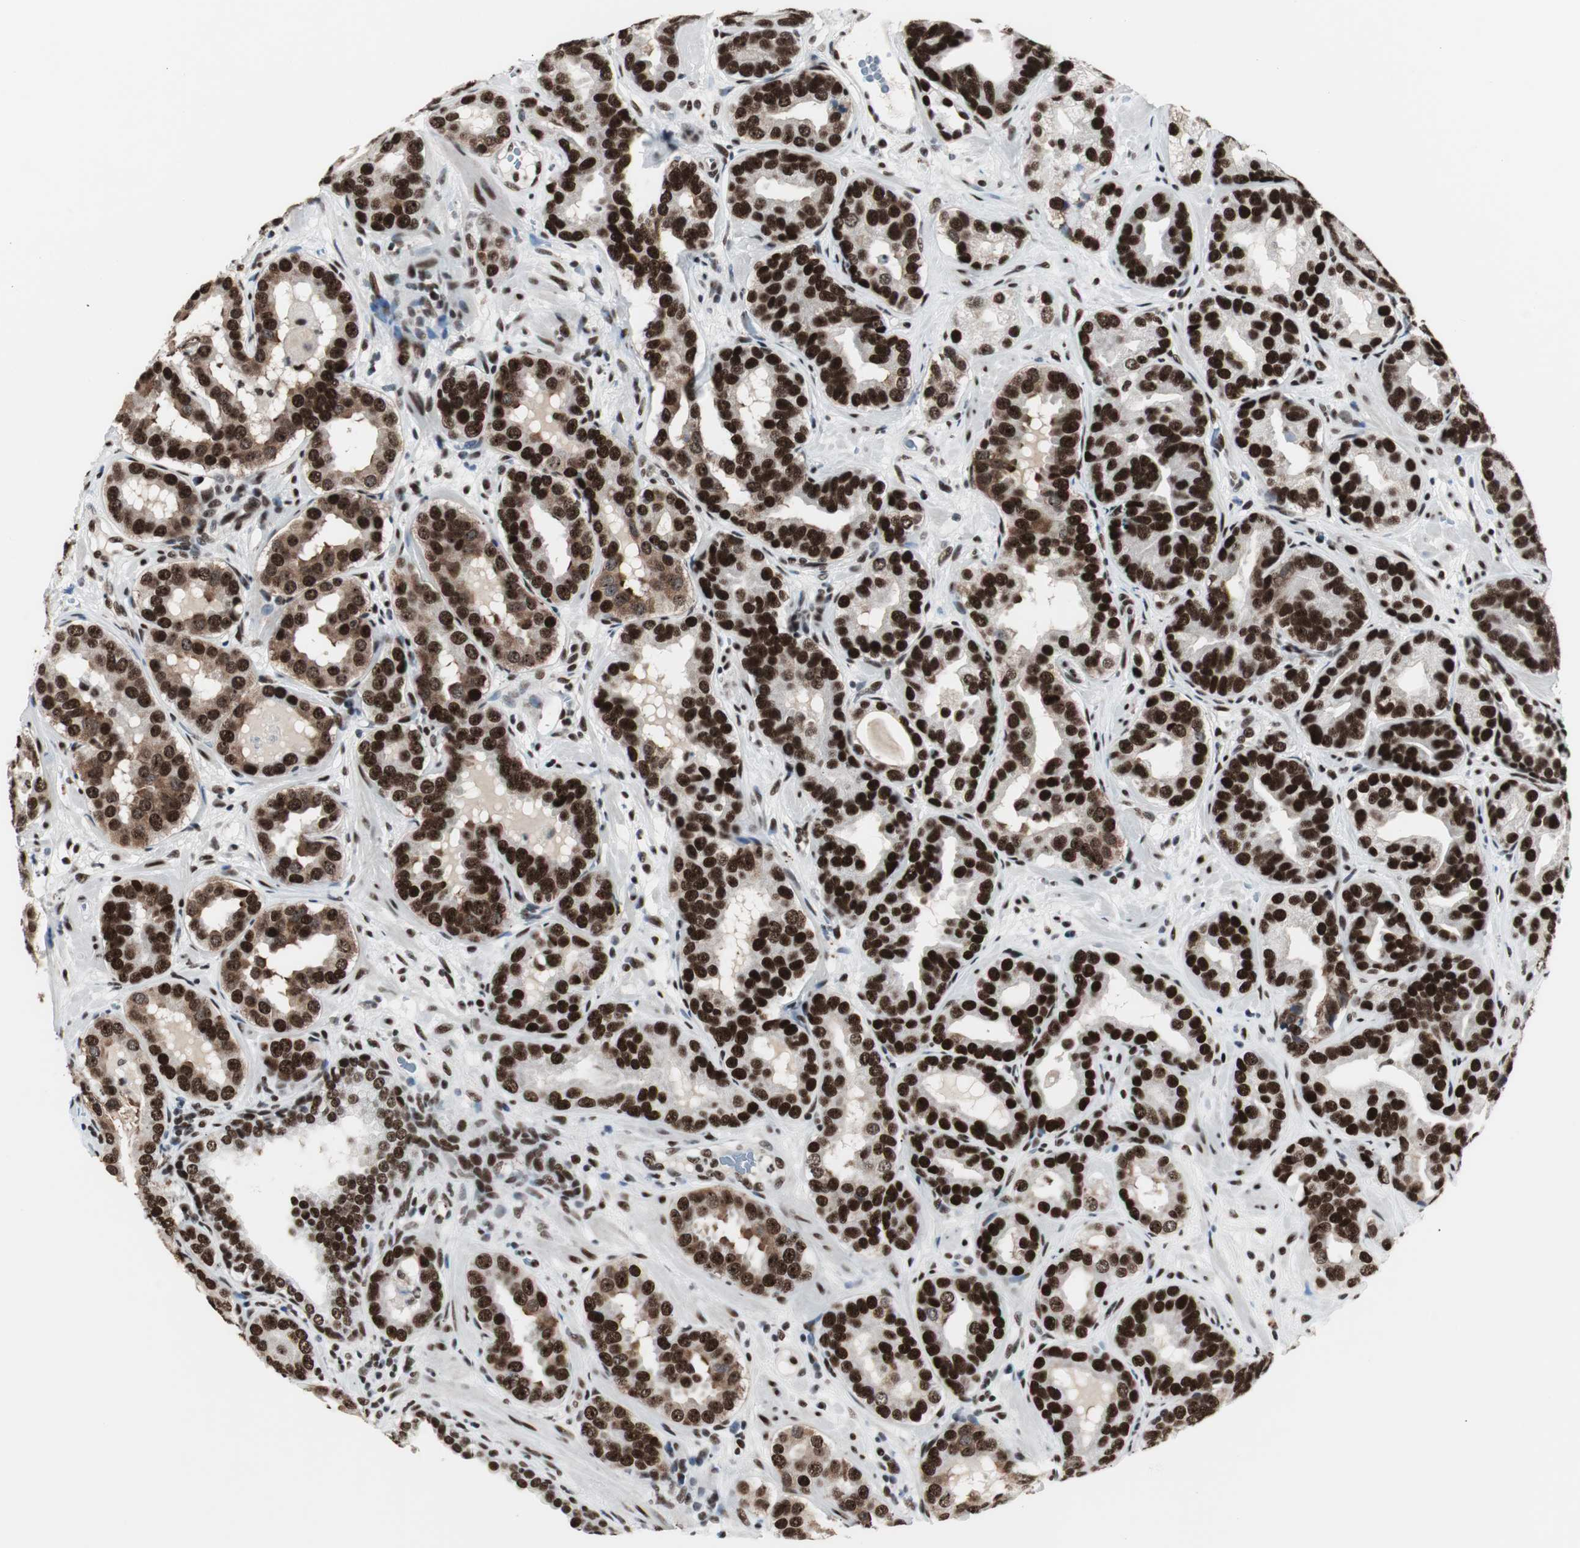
{"staining": {"intensity": "strong", "quantity": ">75%", "location": "nuclear"}, "tissue": "prostate cancer", "cell_type": "Tumor cells", "image_type": "cancer", "snomed": [{"axis": "morphology", "description": "Adenocarcinoma, Low grade"}, {"axis": "topography", "description": "Prostate"}], "caption": "Tumor cells display high levels of strong nuclear expression in about >75% of cells in prostate cancer (low-grade adenocarcinoma). The staining is performed using DAB (3,3'-diaminobenzidine) brown chromogen to label protein expression. The nuclei are counter-stained blue using hematoxylin.", "gene": "XRCC1", "patient": {"sex": "male", "age": 59}}